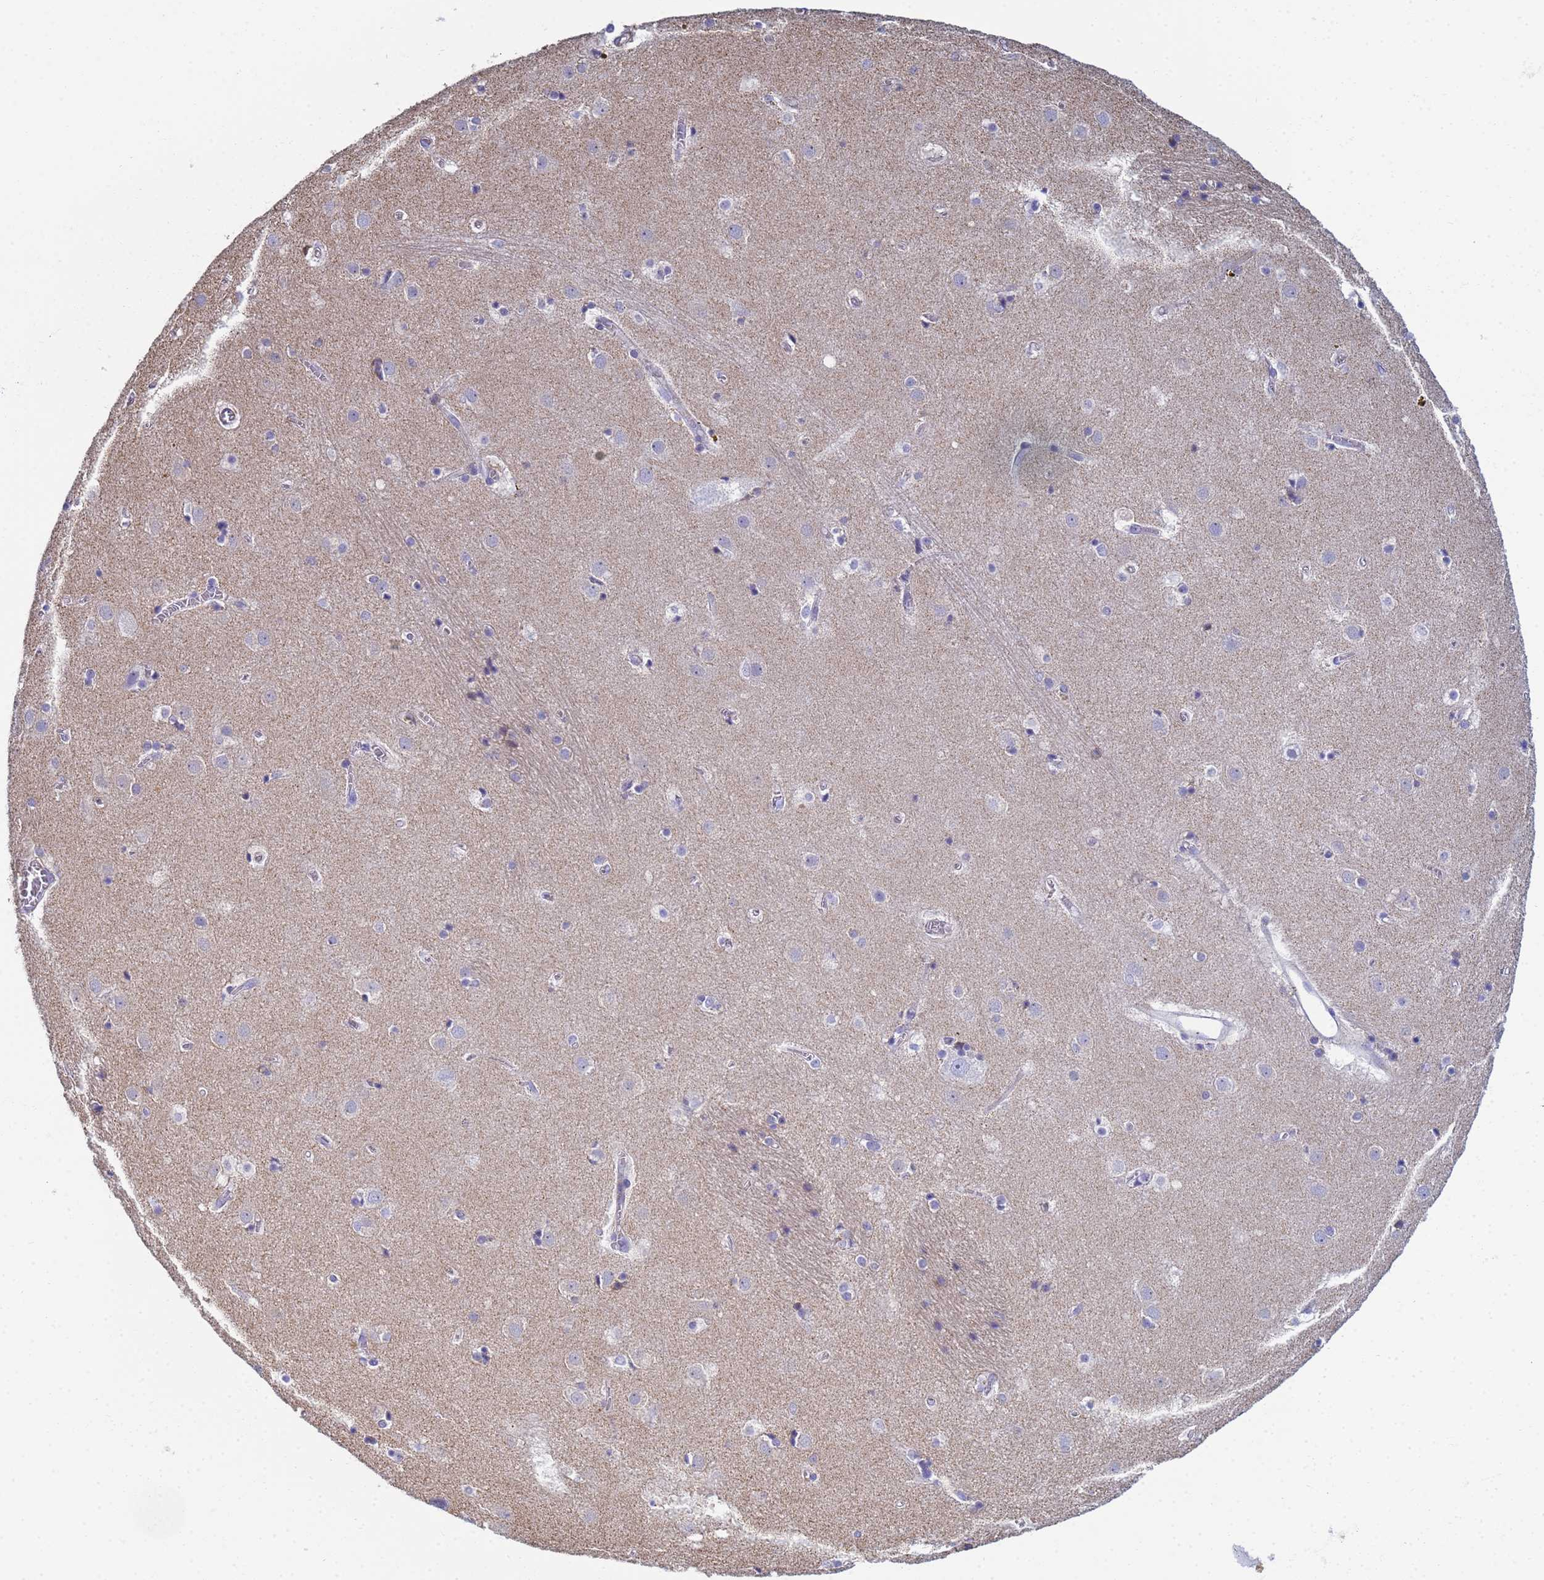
{"staining": {"intensity": "negative", "quantity": "none", "location": "none"}, "tissue": "caudate", "cell_type": "Glial cells", "image_type": "normal", "snomed": [{"axis": "morphology", "description": "Normal tissue, NOS"}, {"axis": "topography", "description": "Lateral ventricle wall"}], "caption": "Immunohistochemical staining of benign caudate demonstrates no significant expression in glial cells. (DAB IHC with hematoxylin counter stain).", "gene": "ZNG1A", "patient": {"sex": "male", "age": 70}}